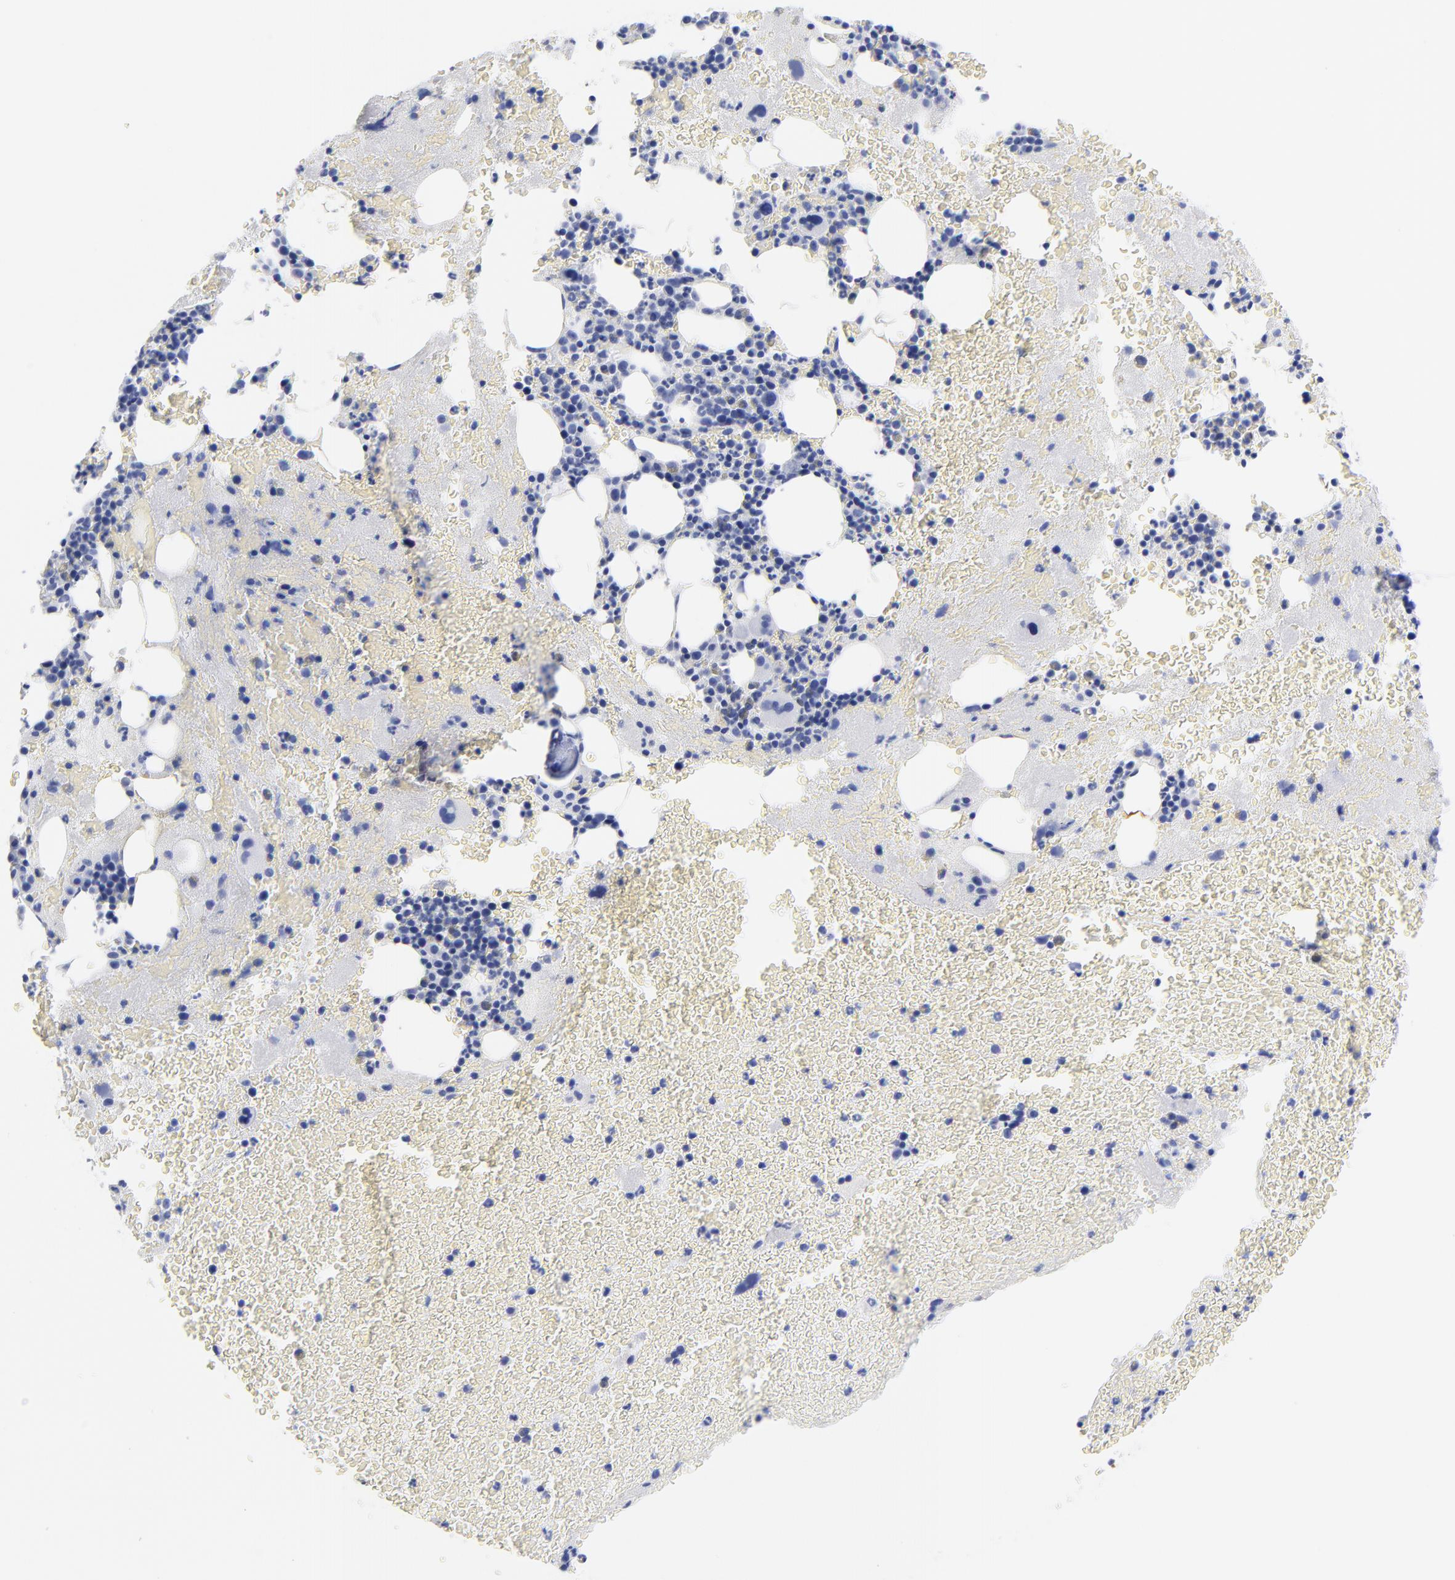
{"staining": {"intensity": "negative", "quantity": "none", "location": "none"}, "tissue": "bone marrow", "cell_type": "Hematopoietic cells", "image_type": "normal", "snomed": [{"axis": "morphology", "description": "Normal tissue, NOS"}, {"axis": "topography", "description": "Bone marrow"}], "caption": "Immunohistochemistry (IHC) photomicrograph of unremarkable bone marrow: bone marrow stained with DAB (3,3'-diaminobenzidine) reveals no significant protein expression in hematopoietic cells.", "gene": "ACY1", "patient": {"sex": "male", "age": 76}}